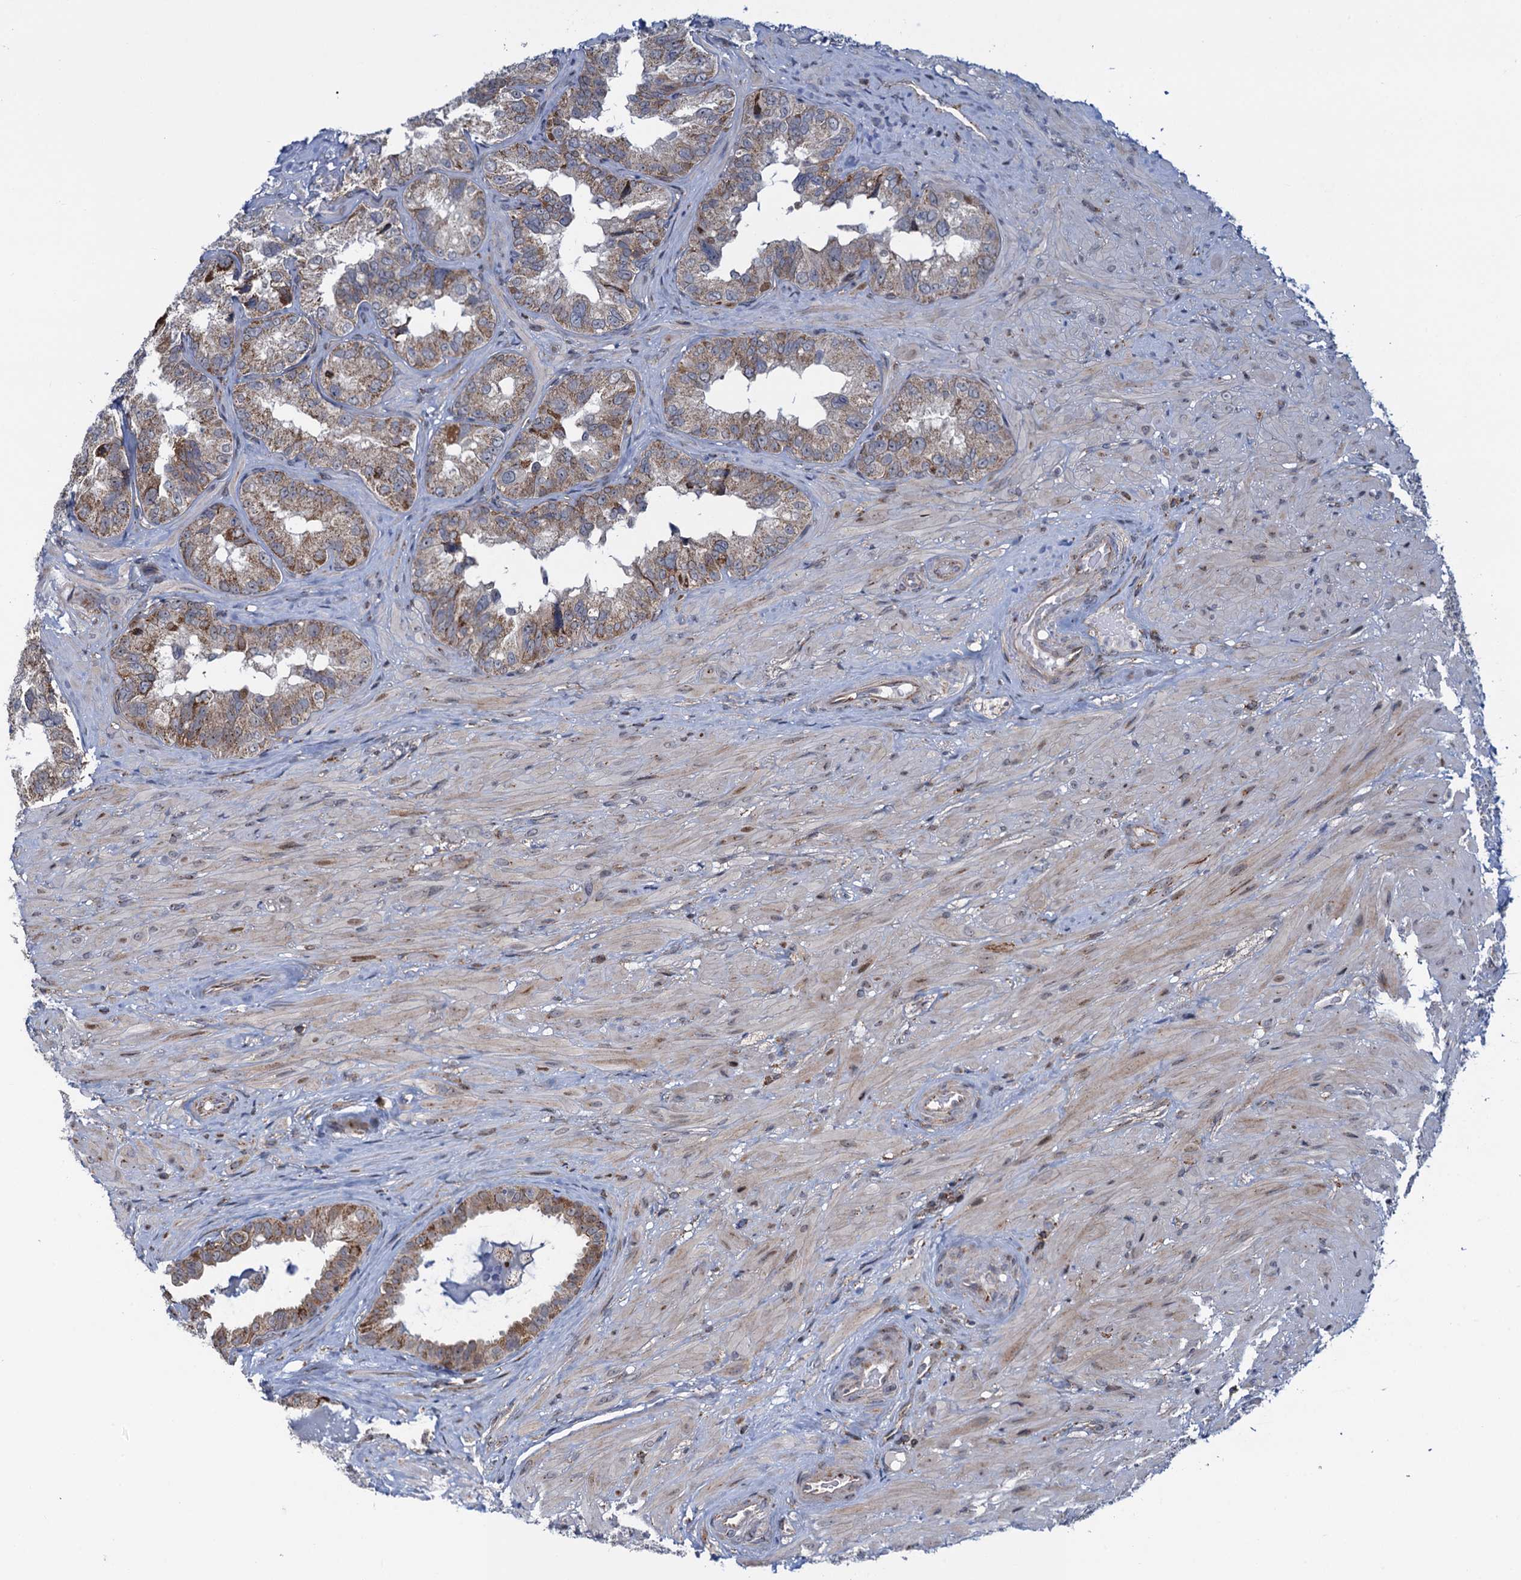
{"staining": {"intensity": "moderate", "quantity": "<25%", "location": "cytoplasmic/membranous"}, "tissue": "seminal vesicle", "cell_type": "Glandular cells", "image_type": "normal", "snomed": [{"axis": "morphology", "description": "Normal tissue, NOS"}, {"axis": "topography", "description": "Seminal veicle"}, {"axis": "topography", "description": "Peripheral nerve tissue"}], "caption": "Protein staining displays moderate cytoplasmic/membranous expression in approximately <25% of glandular cells in unremarkable seminal vesicle.", "gene": "CCDC102A", "patient": {"sex": "male", "age": 67}}